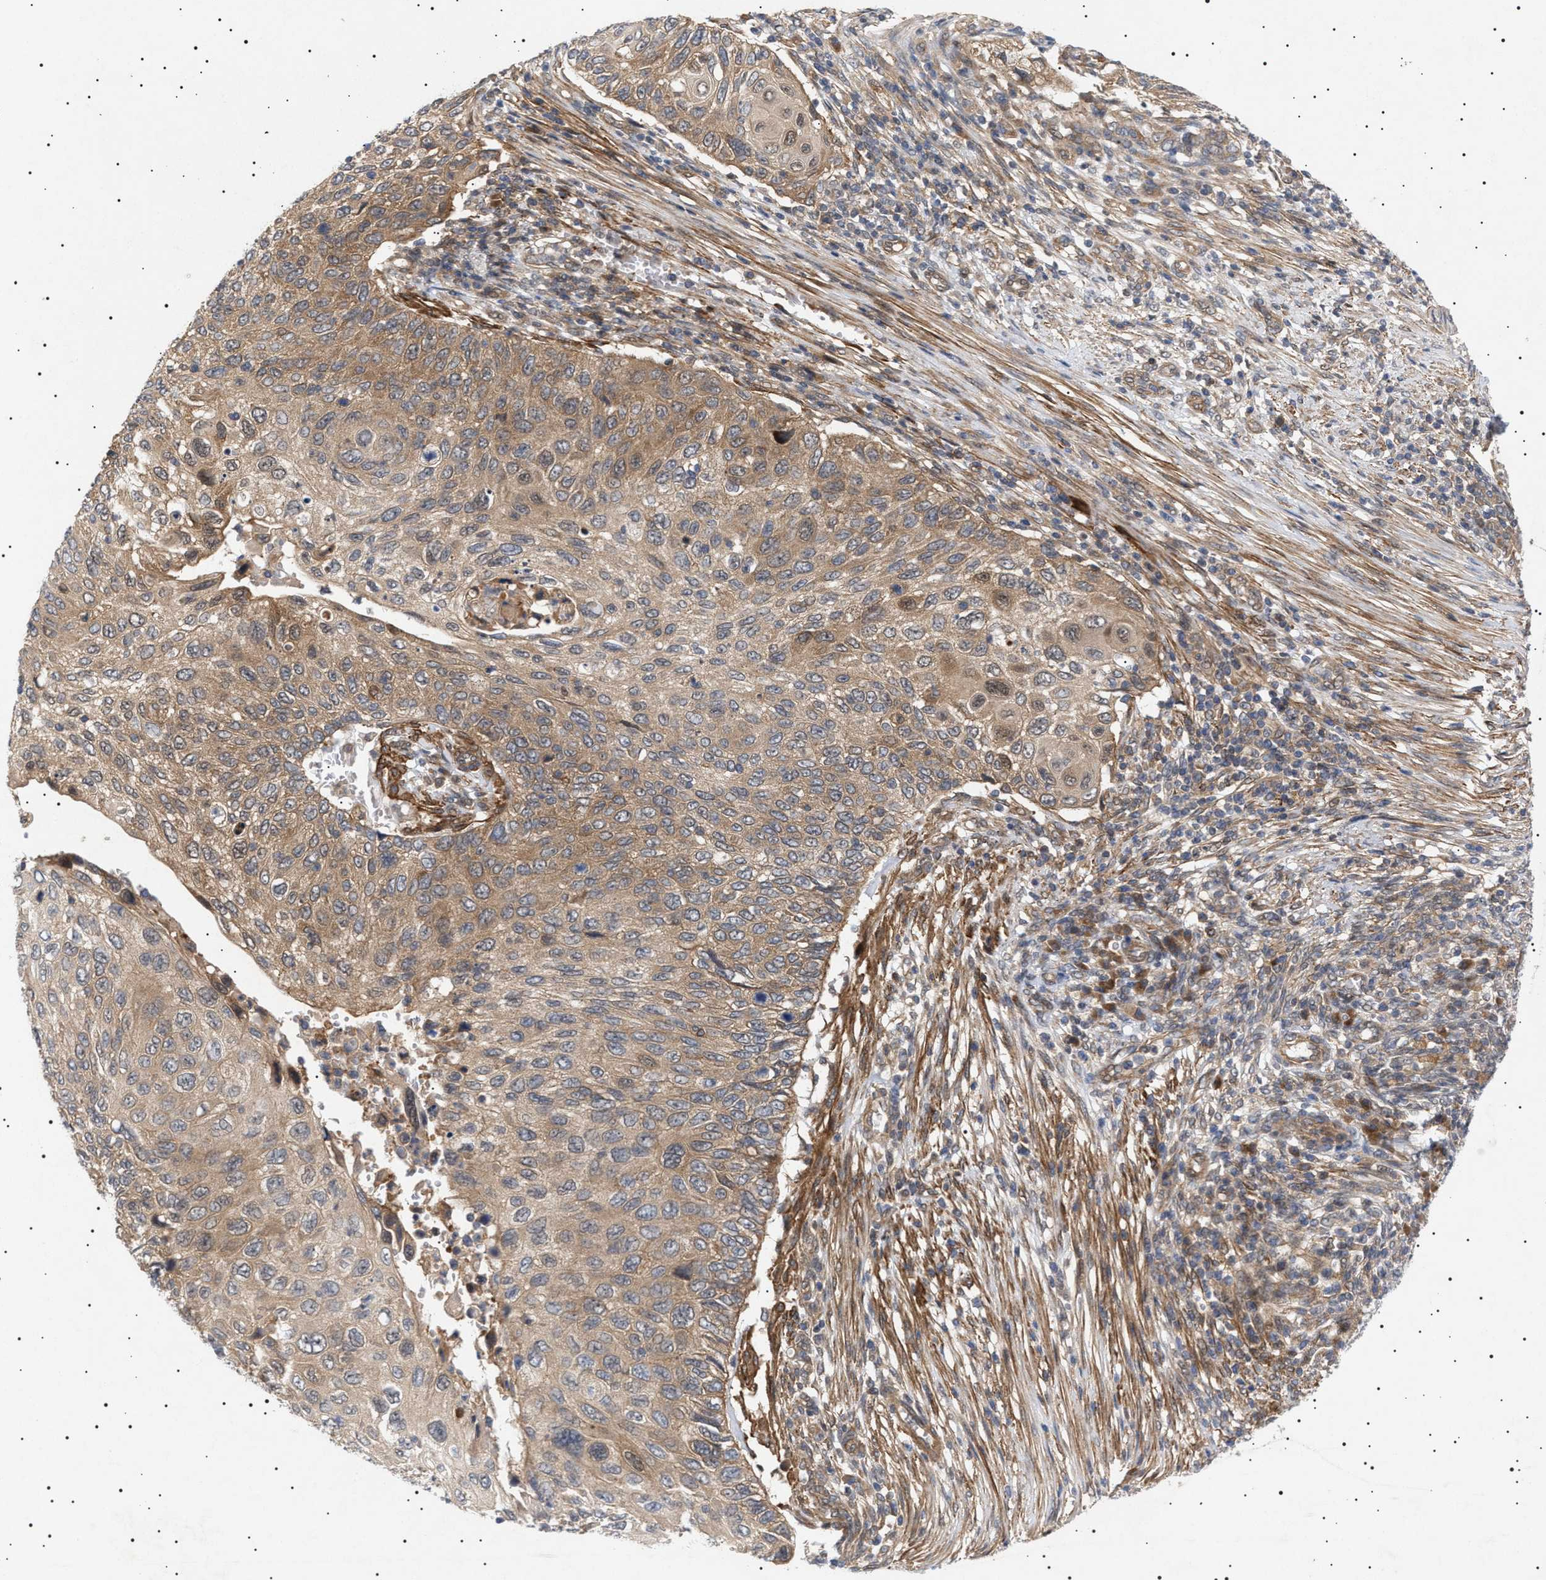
{"staining": {"intensity": "moderate", "quantity": ">75%", "location": "cytoplasmic/membranous"}, "tissue": "cervical cancer", "cell_type": "Tumor cells", "image_type": "cancer", "snomed": [{"axis": "morphology", "description": "Squamous cell carcinoma, NOS"}, {"axis": "topography", "description": "Cervix"}], "caption": "Immunohistochemical staining of human cervical squamous cell carcinoma exhibits medium levels of moderate cytoplasmic/membranous positivity in about >75% of tumor cells.", "gene": "NPLOC4", "patient": {"sex": "female", "age": 70}}